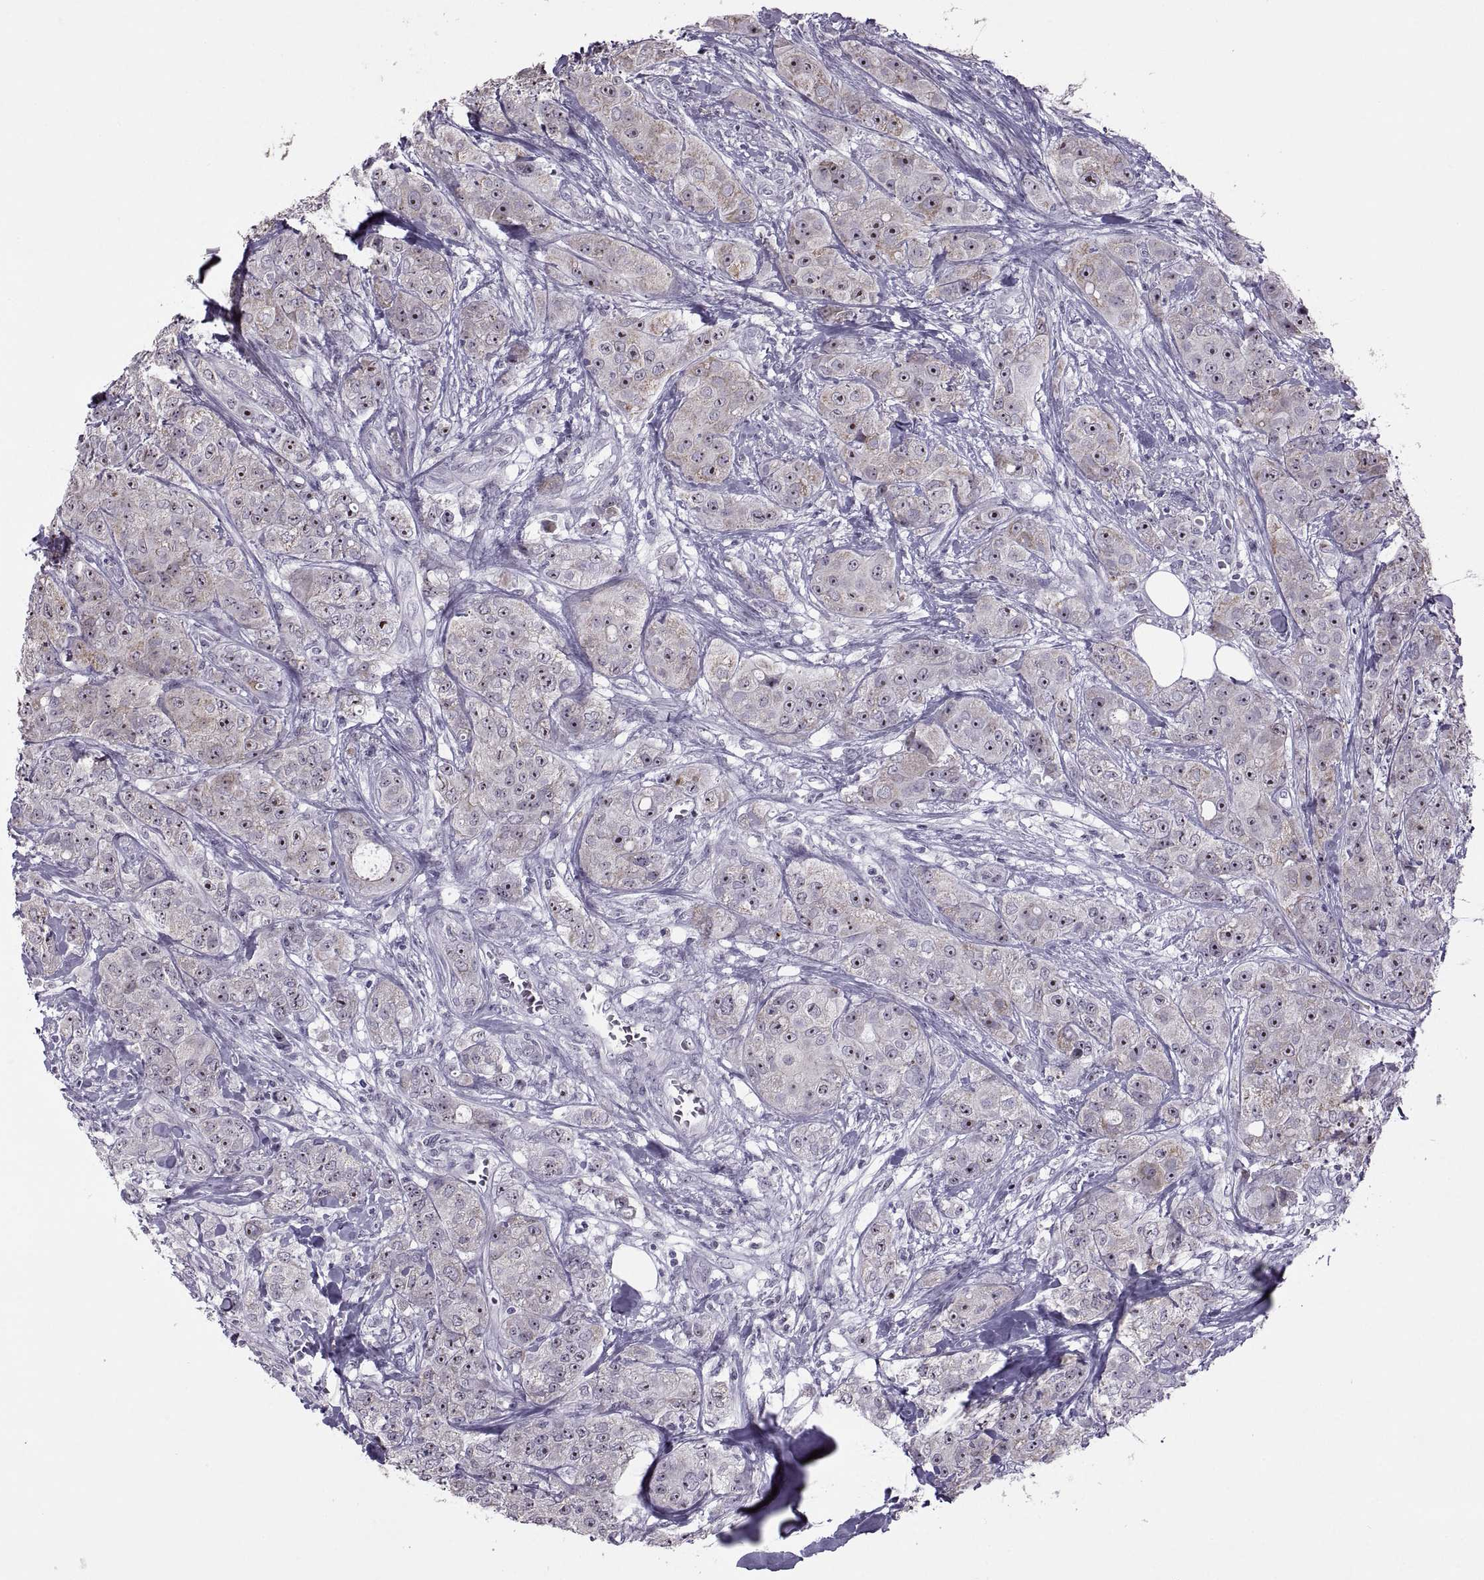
{"staining": {"intensity": "strong", "quantity": "<25%", "location": "nuclear"}, "tissue": "breast cancer", "cell_type": "Tumor cells", "image_type": "cancer", "snomed": [{"axis": "morphology", "description": "Duct carcinoma"}, {"axis": "topography", "description": "Breast"}], "caption": "Human breast cancer stained with a protein marker exhibits strong staining in tumor cells.", "gene": "ASIC2", "patient": {"sex": "female", "age": 43}}